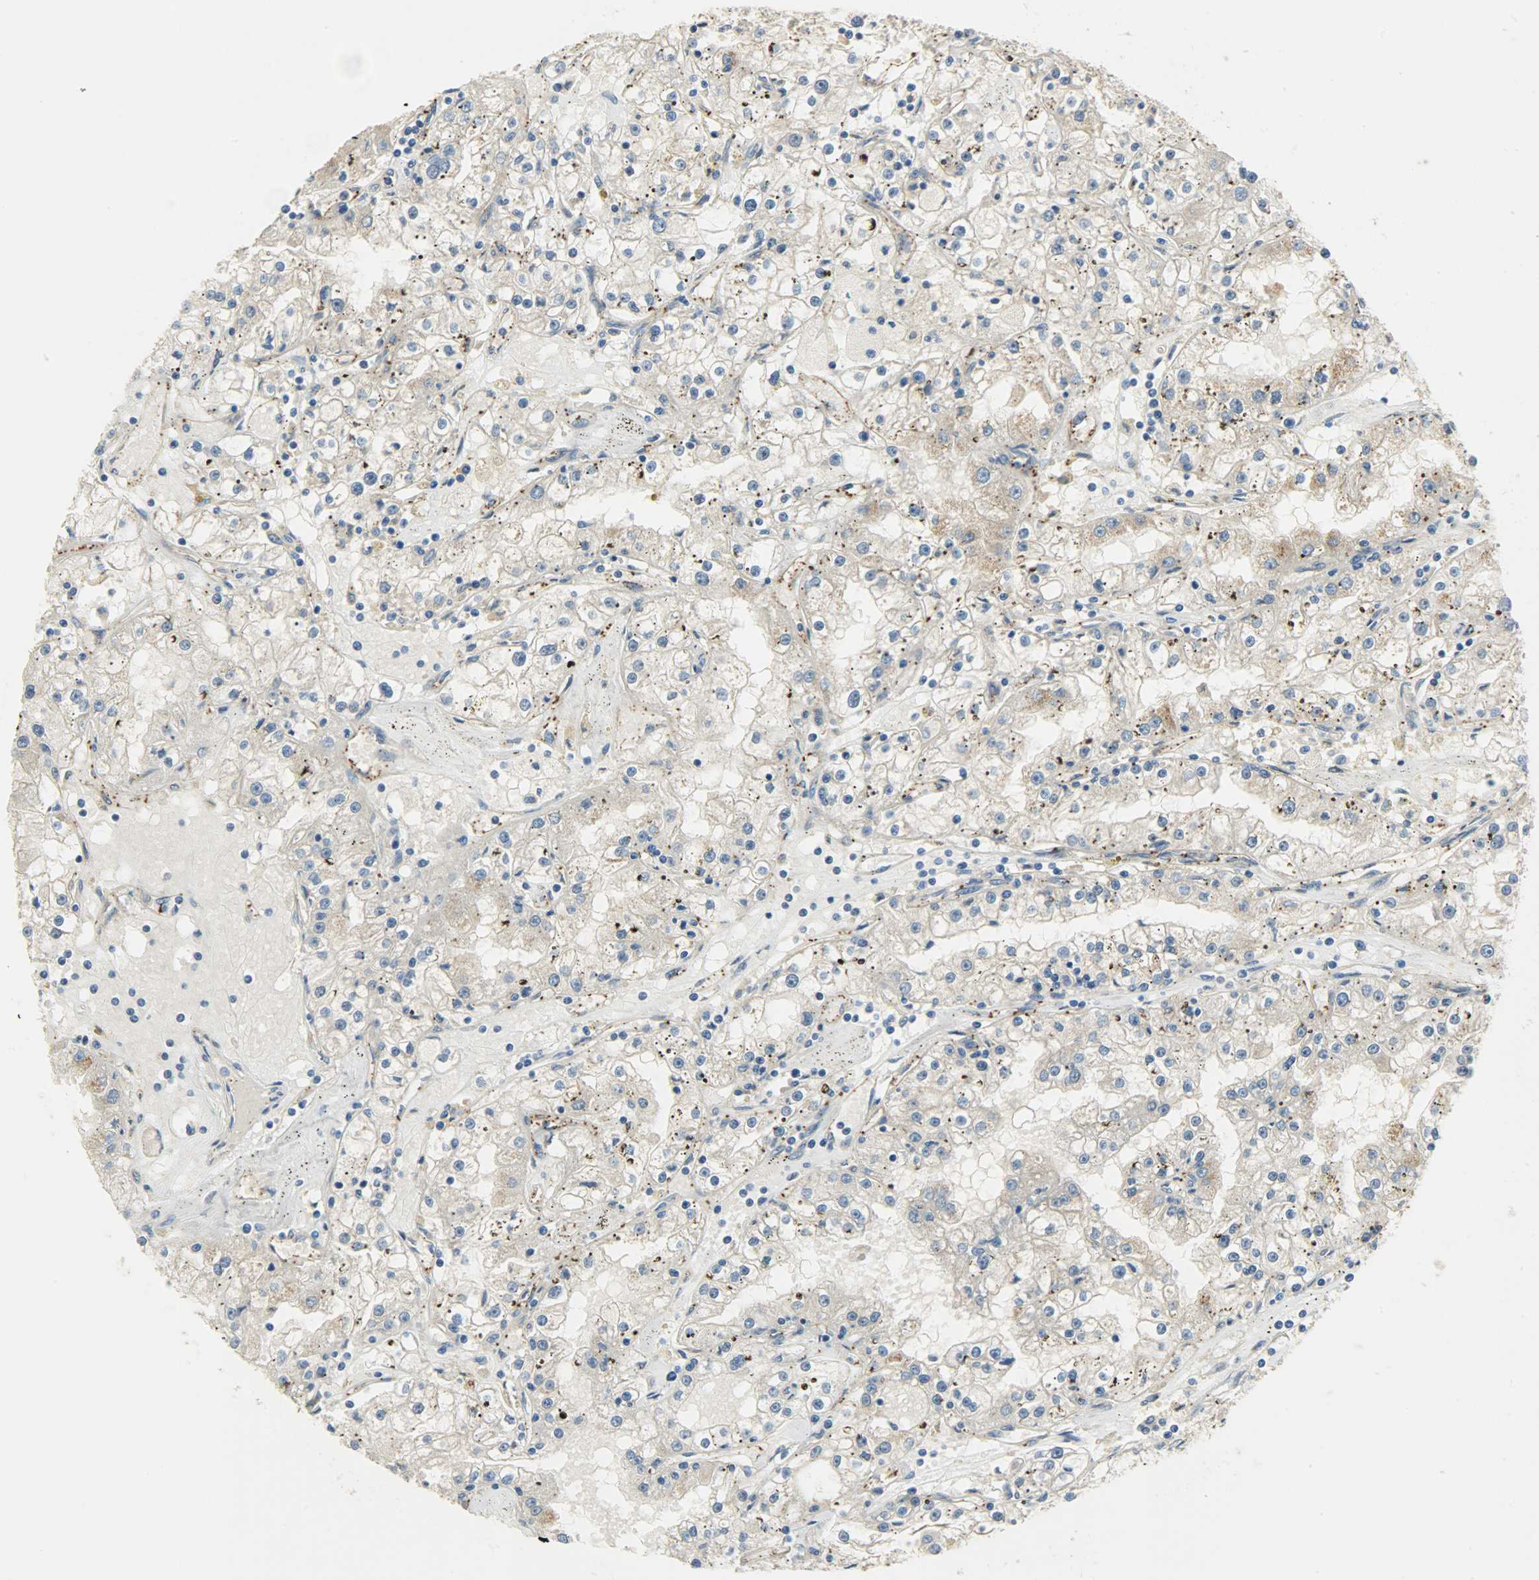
{"staining": {"intensity": "weak", "quantity": "25%-75%", "location": "cytoplasmic/membranous"}, "tissue": "renal cancer", "cell_type": "Tumor cells", "image_type": "cancer", "snomed": [{"axis": "morphology", "description": "Adenocarcinoma, NOS"}, {"axis": "topography", "description": "Kidney"}], "caption": "A micrograph showing weak cytoplasmic/membranous expression in approximately 25%-75% of tumor cells in renal adenocarcinoma, as visualized by brown immunohistochemical staining.", "gene": "KIAA1217", "patient": {"sex": "male", "age": 56}}